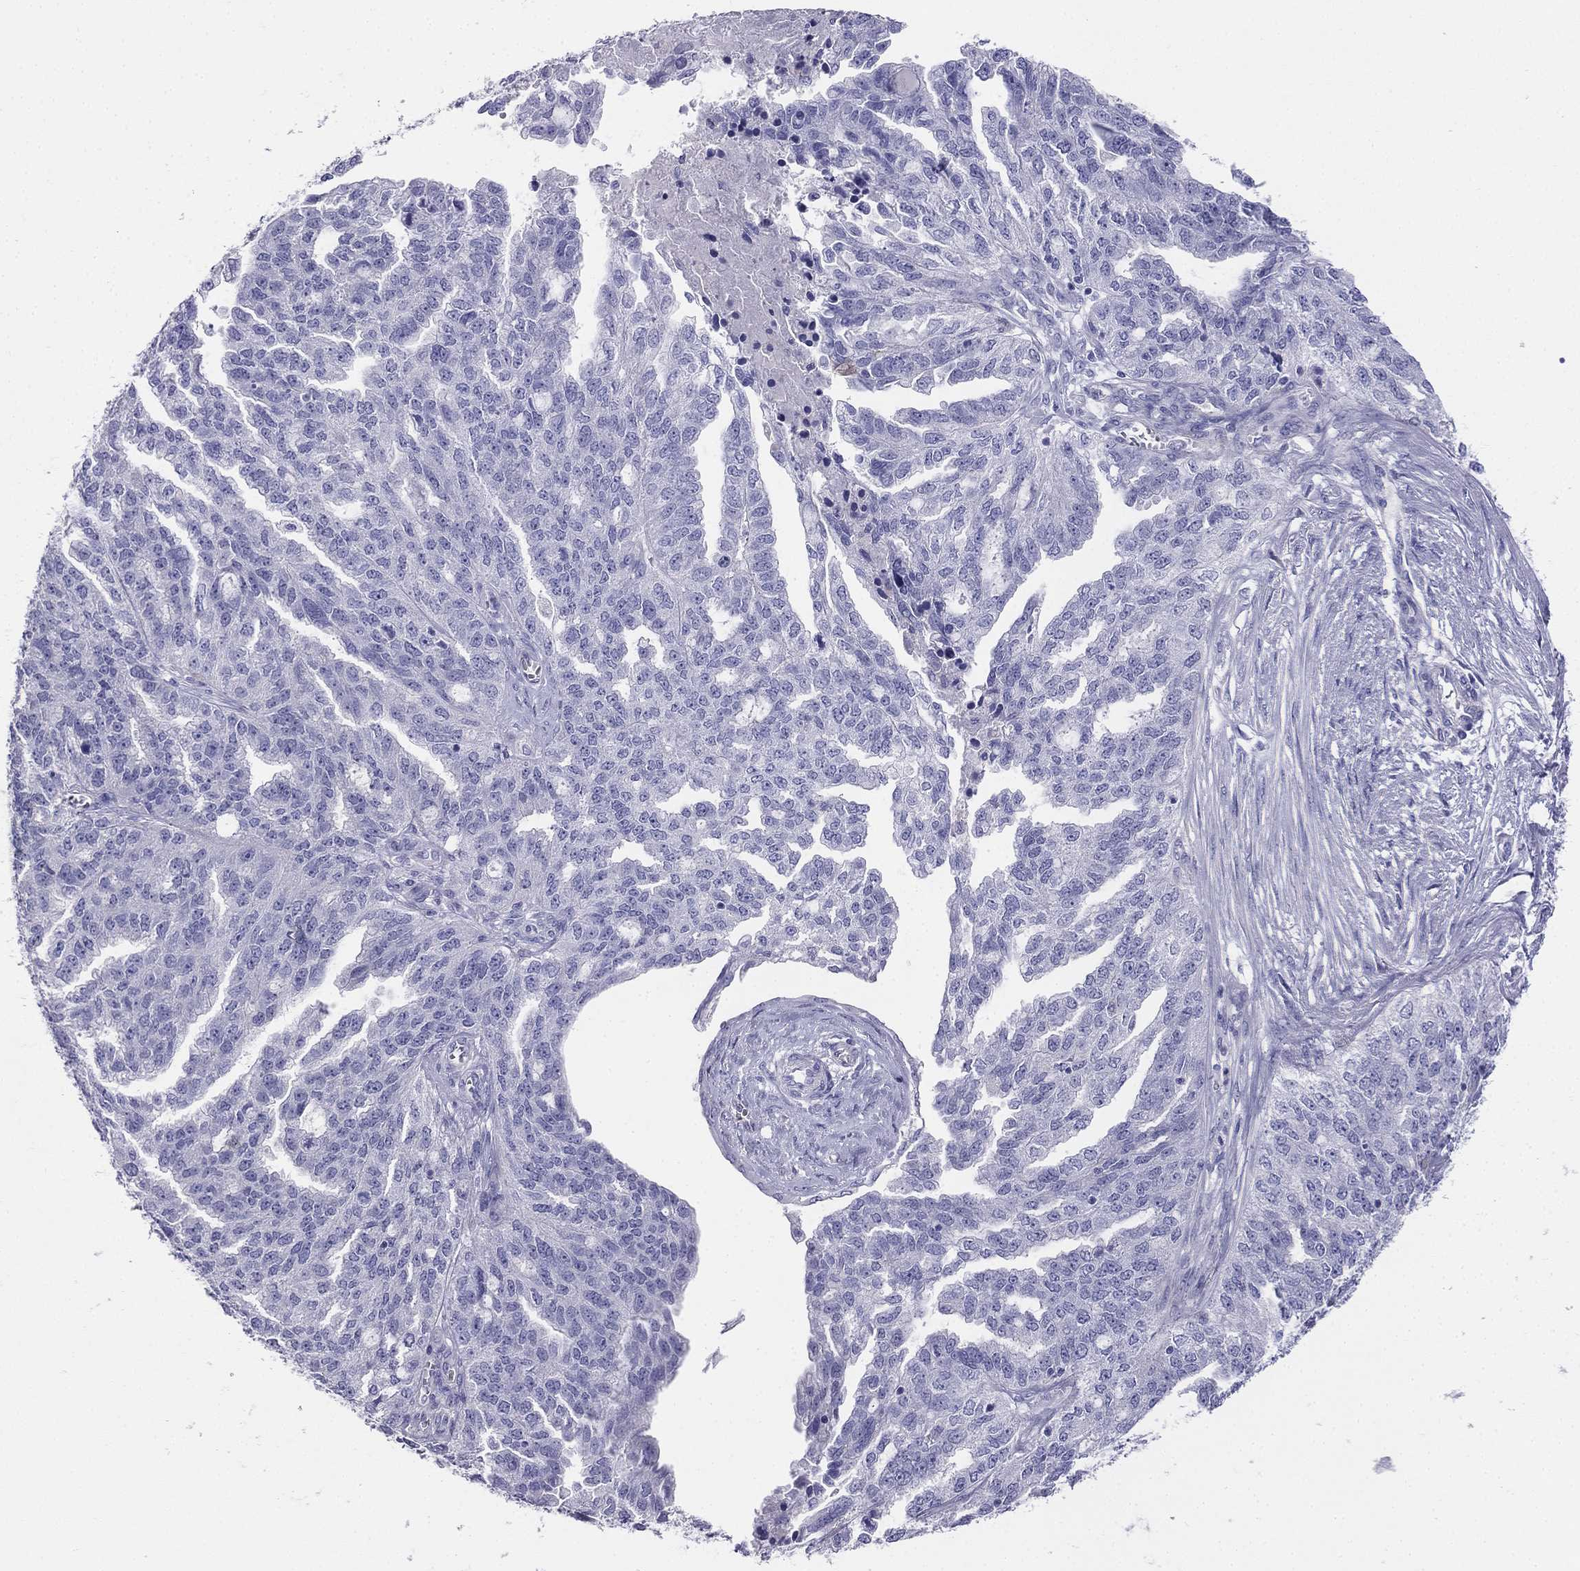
{"staining": {"intensity": "negative", "quantity": "none", "location": "none"}, "tissue": "ovarian cancer", "cell_type": "Tumor cells", "image_type": "cancer", "snomed": [{"axis": "morphology", "description": "Cystadenocarcinoma, serous, NOS"}, {"axis": "topography", "description": "Ovary"}], "caption": "Immunohistochemical staining of human ovarian cancer displays no significant positivity in tumor cells. (DAB immunohistochemistry, high magnification).", "gene": "ALOXE3", "patient": {"sex": "female", "age": 51}}